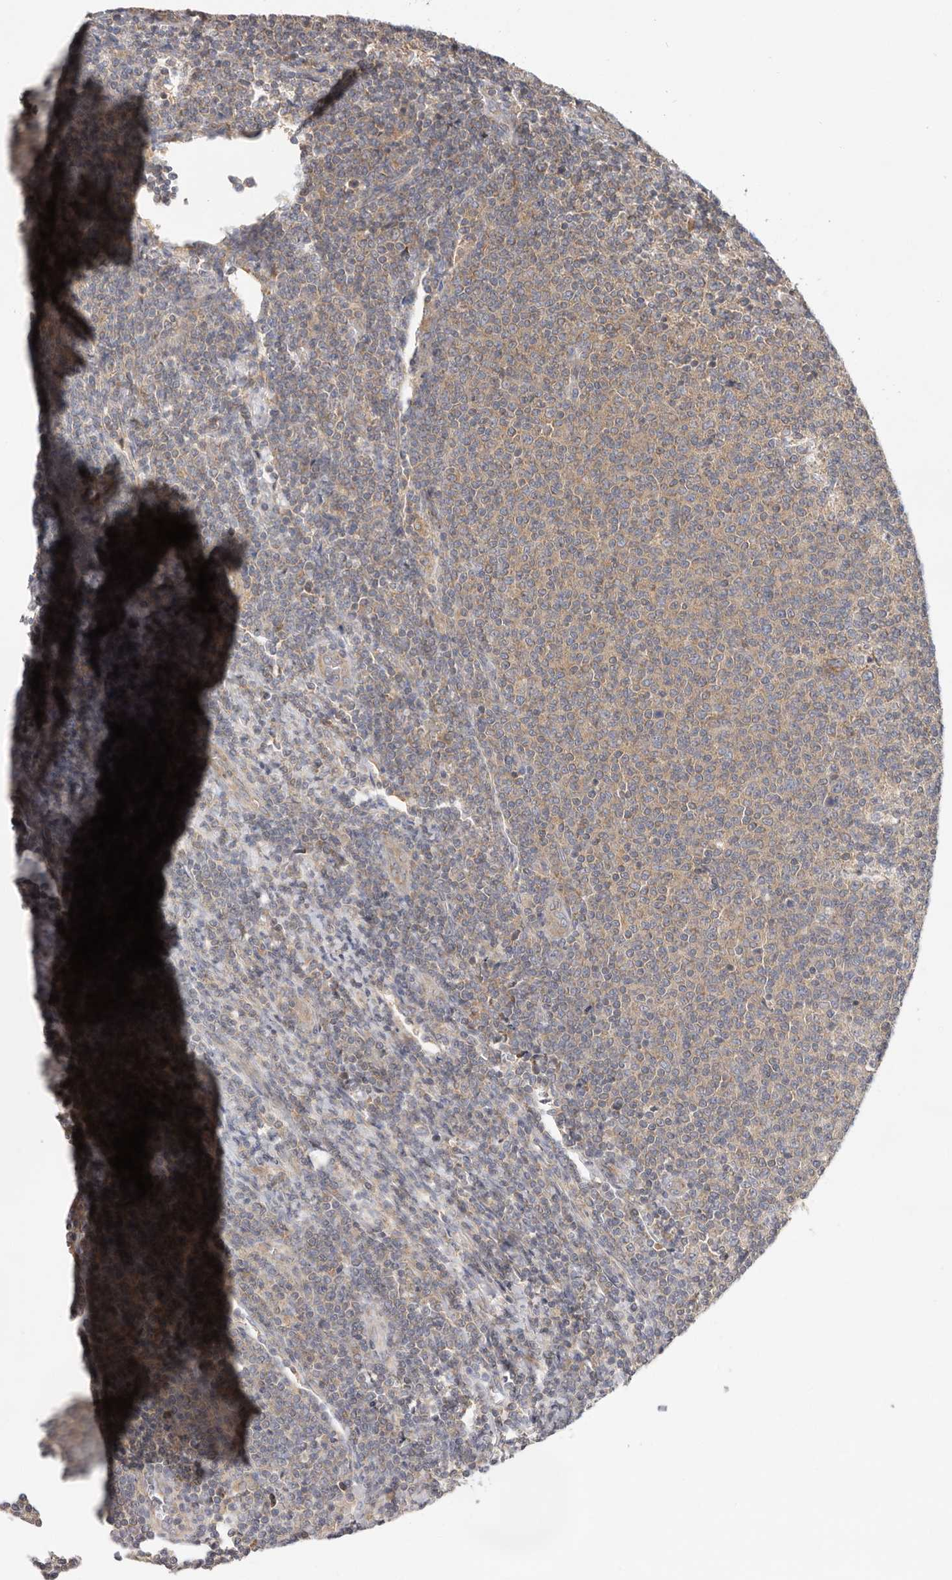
{"staining": {"intensity": "moderate", "quantity": "25%-75%", "location": "cytoplasmic/membranous"}, "tissue": "lymphoma", "cell_type": "Tumor cells", "image_type": "cancer", "snomed": [{"axis": "morphology", "description": "Malignant lymphoma, non-Hodgkin's type, Low grade"}, {"axis": "topography", "description": "Lymph node"}], "caption": "Immunohistochemistry of human lymphoma reveals medium levels of moderate cytoplasmic/membranous expression in approximately 25%-75% of tumor cells.", "gene": "PPP1R42", "patient": {"sex": "male", "age": 66}}